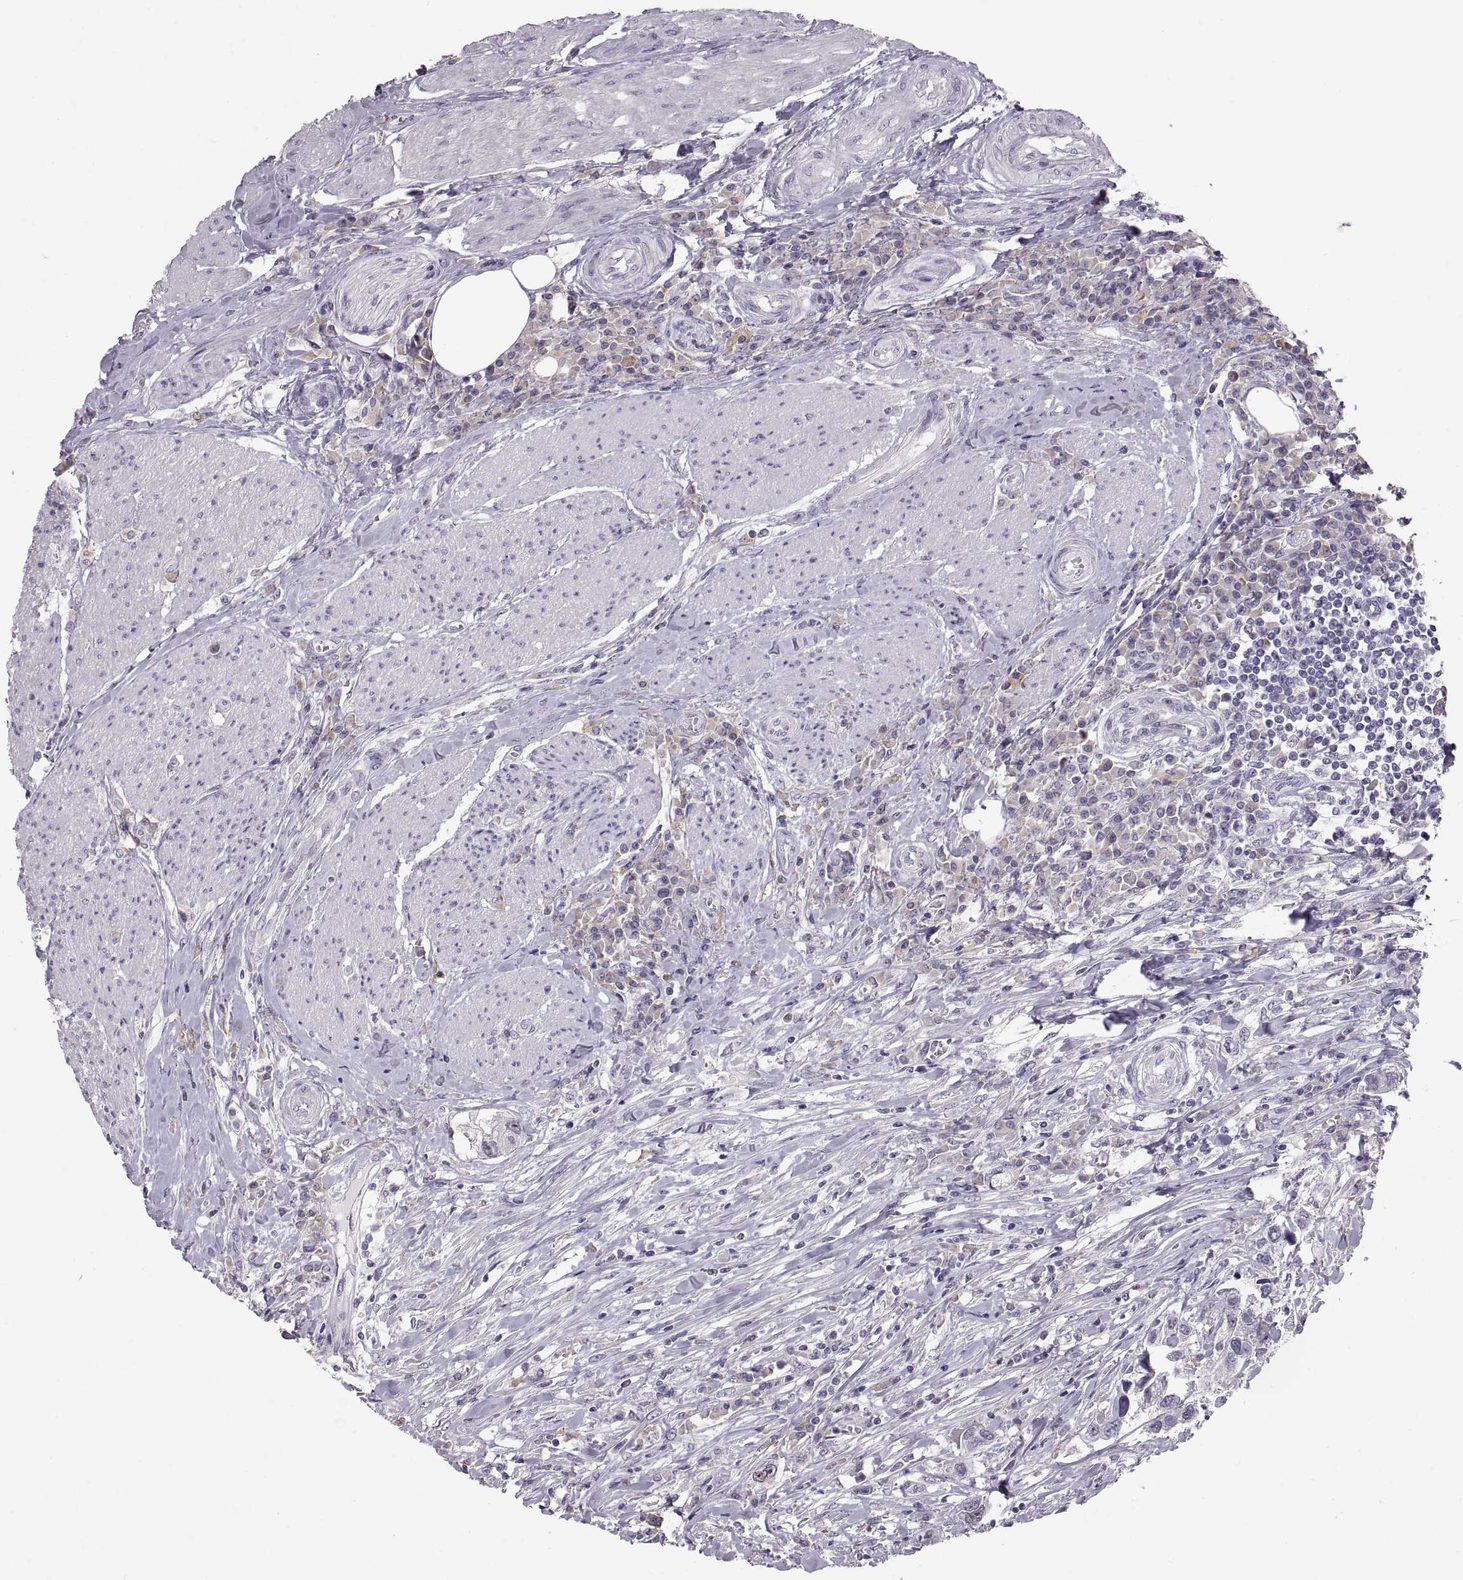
{"staining": {"intensity": "weak", "quantity": "<25%", "location": "cytoplasmic/membranous"}, "tissue": "urothelial cancer", "cell_type": "Tumor cells", "image_type": "cancer", "snomed": [{"axis": "morphology", "description": "Urothelial carcinoma, NOS"}, {"axis": "morphology", "description": "Urothelial carcinoma, High grade"}, {"axis": "topography", "description": "Urinary bladder"}], "caption": "Immunohistochemical staining of human urothelial cancer reveals no significant staining in tumor cells.", "gene": "MAGEB18", "patient": {"sex": "male", "age": 63}}